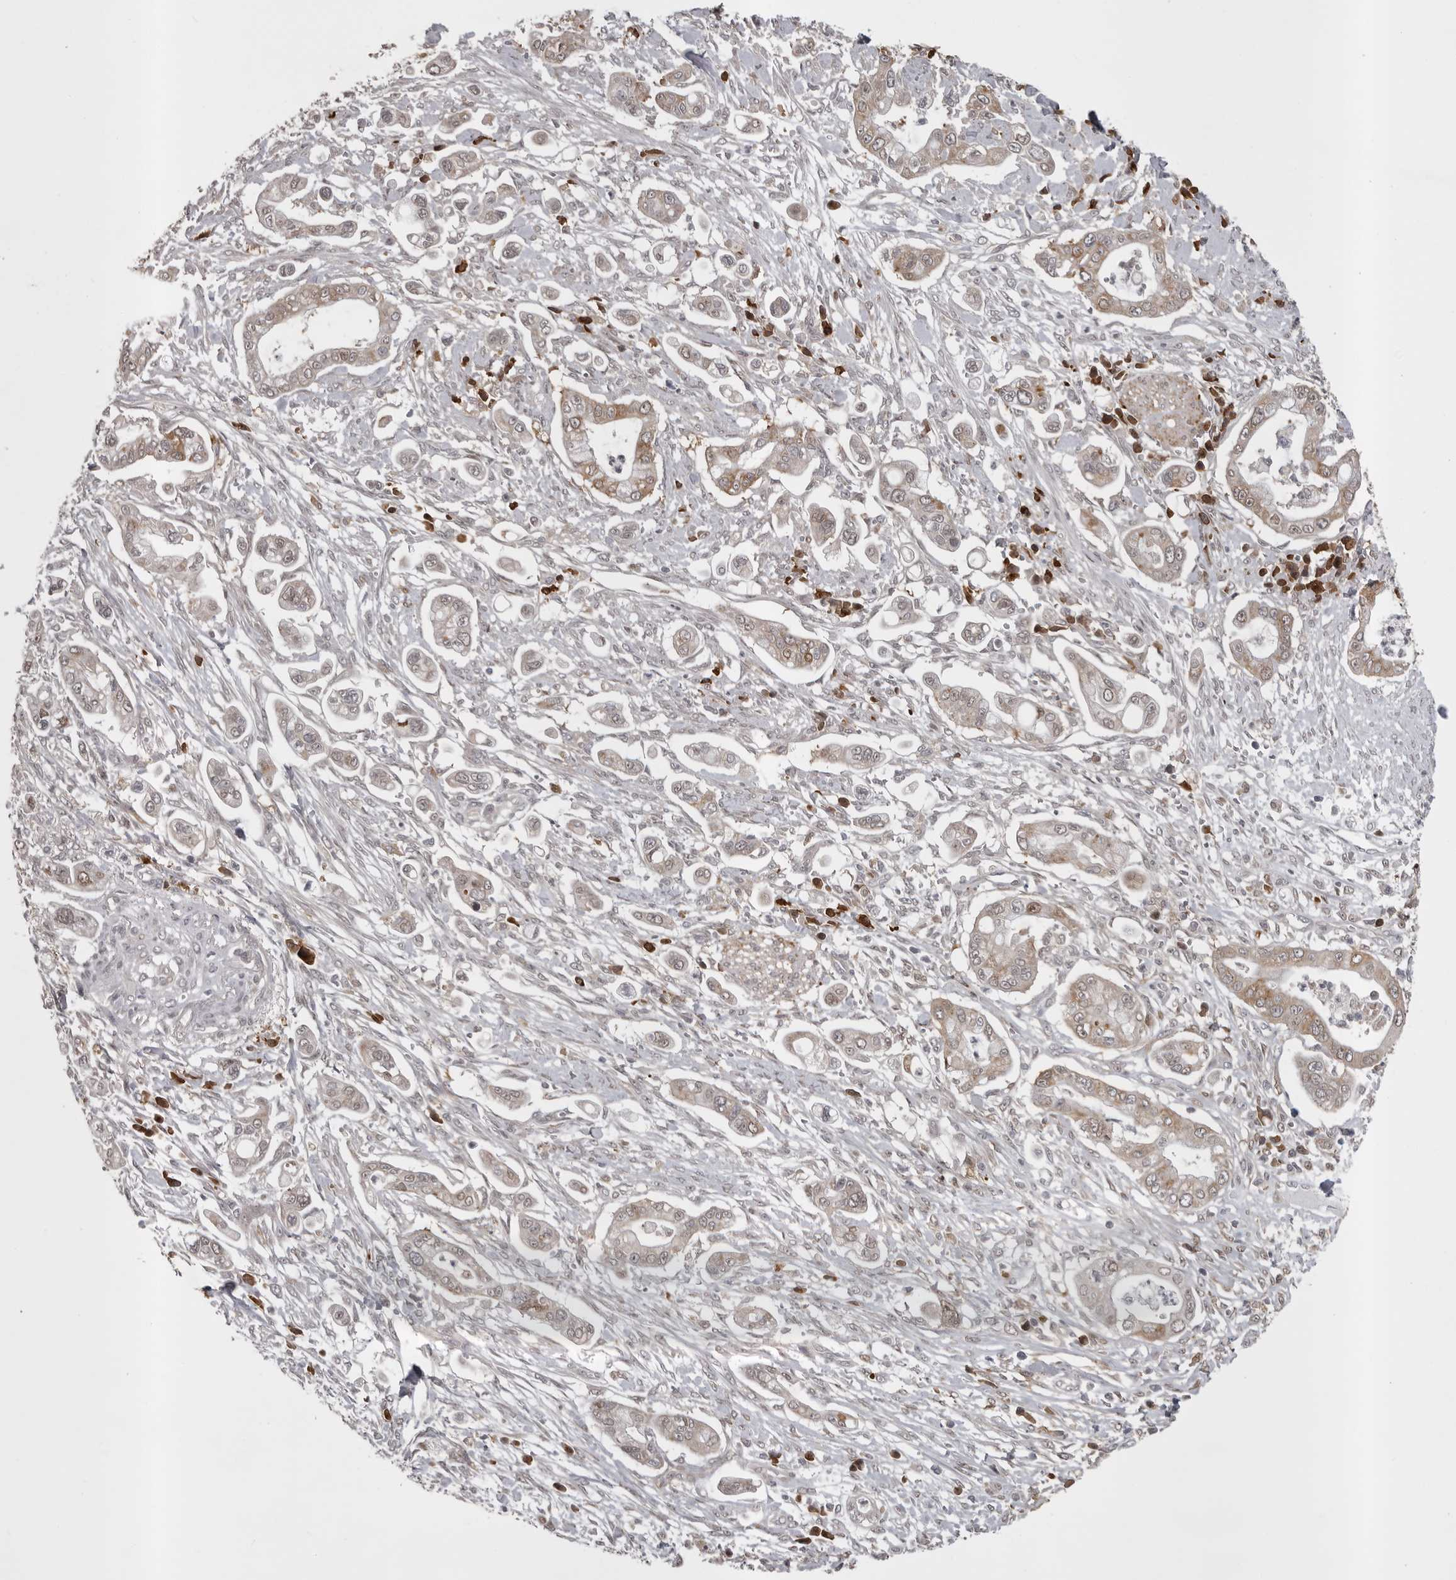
{"staining": {"intensity": "weak", "quantity": ">75%", "location": "cytoplasmic/membranous,nuclear"}, "tissue": "pancreatic cancer", "cell_type": "Tumor cells", "image_type": "cancer", "snomed": [{"axis": "morphology", "description": "Adenocarcinoma, NOS"}, {"axis": "topography", "description": "Pancreas"}], "caption": "IHC histopathology image of neoplastic tissue: pancreatic adenocarcinoma stained using immunohistochemistry shows low levels of weak protein expression localized specifically in the cytoplasmic/membranous and nuclear of tumor cells, appearing as a cytoplasmic/membranous and nuclear brown color.", "gene": "SNX16", "patient": {"sex": "male", "age": 68}}